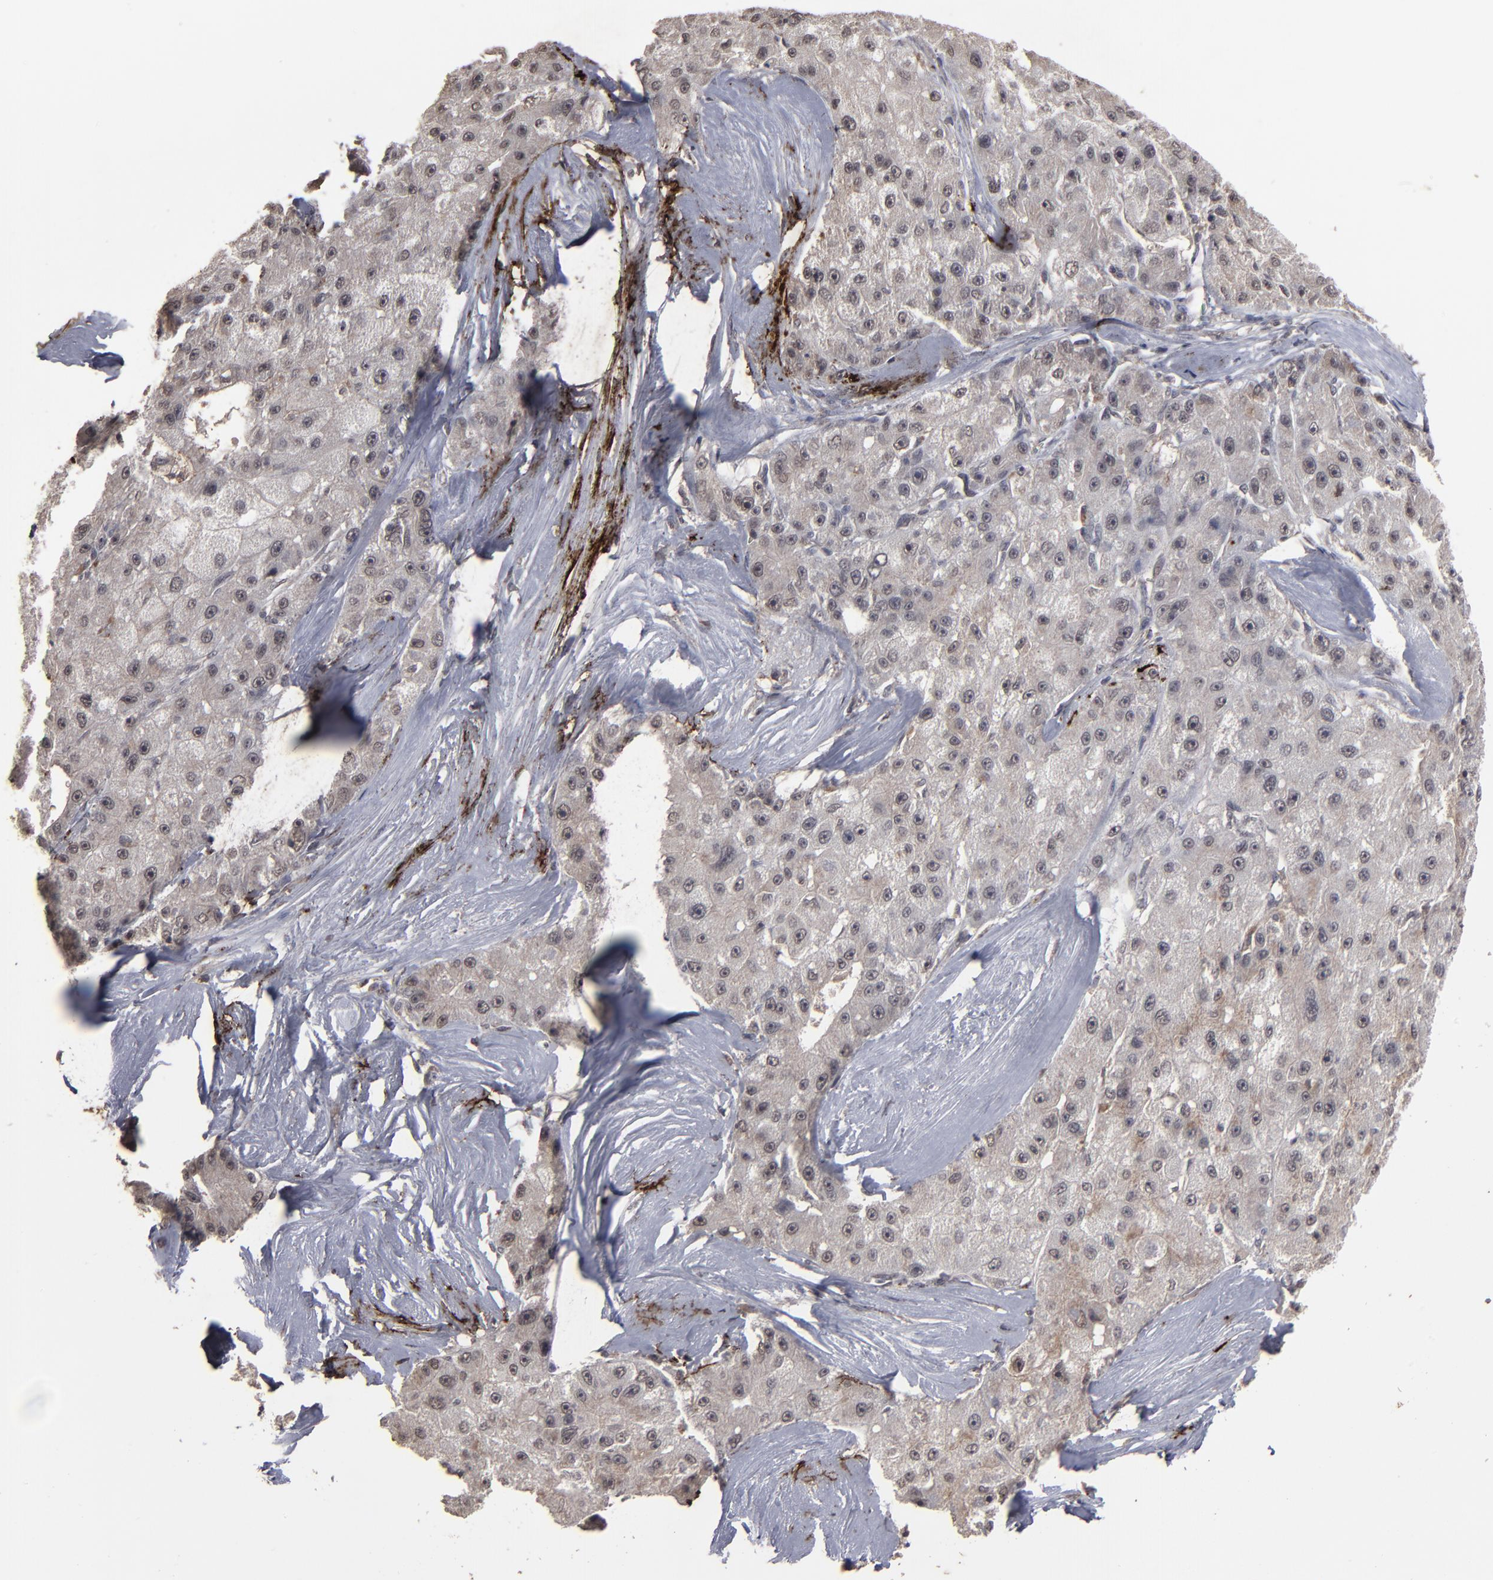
{"staining": {"intensity": "weak", "quantity": ">75%", "location": "cytoplasmic/membranous"}, "tissue": "liver cancer", "cell_type": "Tumor cells", "image_type": "cancer", "snomed": [{"axis": "morphology", "description": "Carcinoma, Hepatocellular, NOS"}, {"axis": "topography", "description": "Liver"}], "caption": "This is a photomicrograph of immunohistochemistry (IHC) staining of liver cancer (hepatocellular carcinoma), which shows weak positivity in the cytoplasmic/membranous of tumor cells.", "gene": "SLC22A17", "patient": {"sex": "male", "age": 80}}